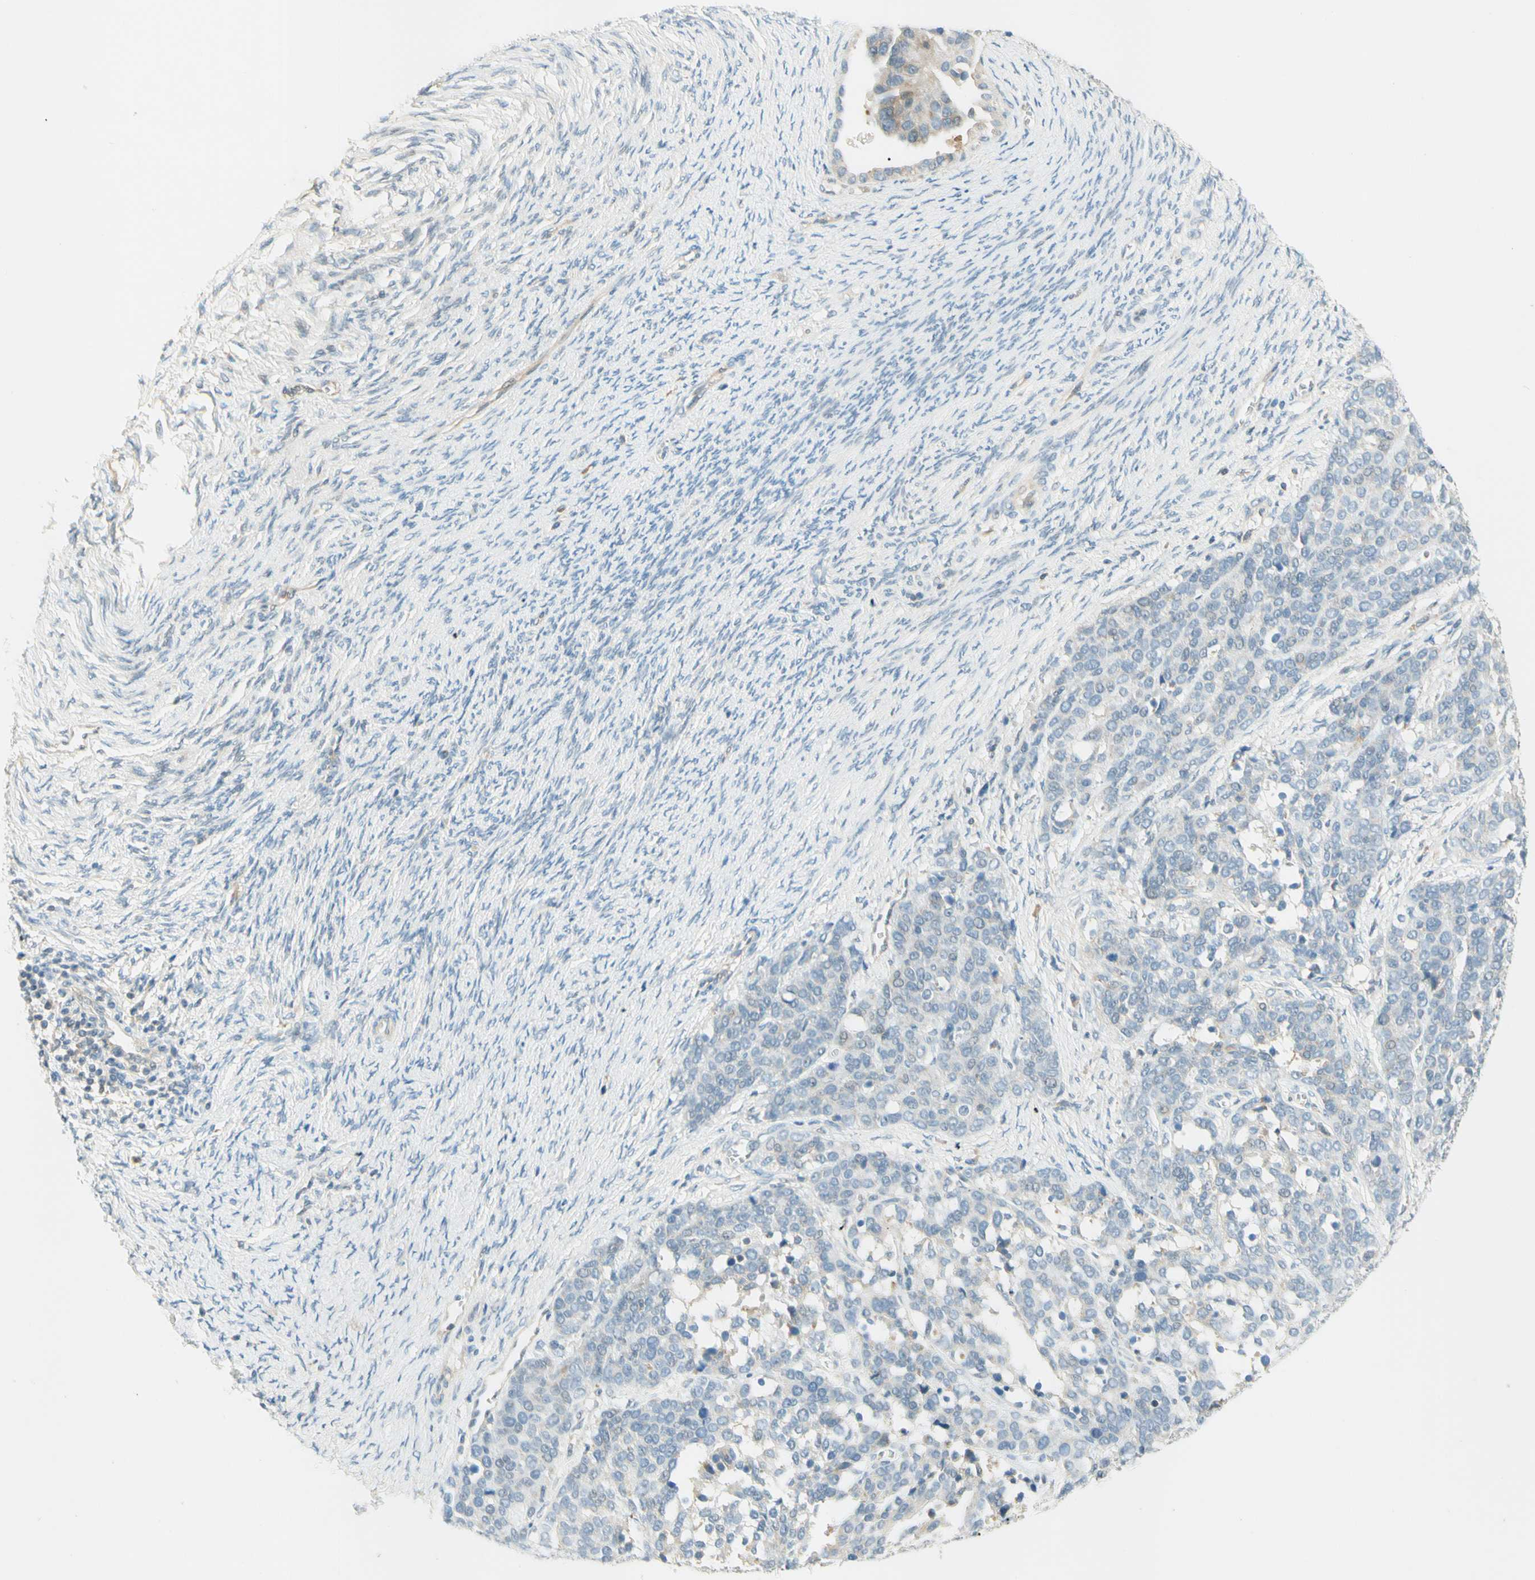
{"staining": {"intensity": "negative", "quantity": "none", "location": "none"}, "tissue": "ovarian cancer", "cell_type": "Tumor cells", "image_type": "cancer", "snomed": [{"axis": "morphology", "description": "Cystadenocarcinoma, serous, NOS"}, {"axis": "topography", "description": "Ovary"}], "caption": "Tumor cells show no significant staining in serous cystadenocarcinoma (ovarian).", "gene": "PROM1", "patient": {"sex": "female", "age": 44}}